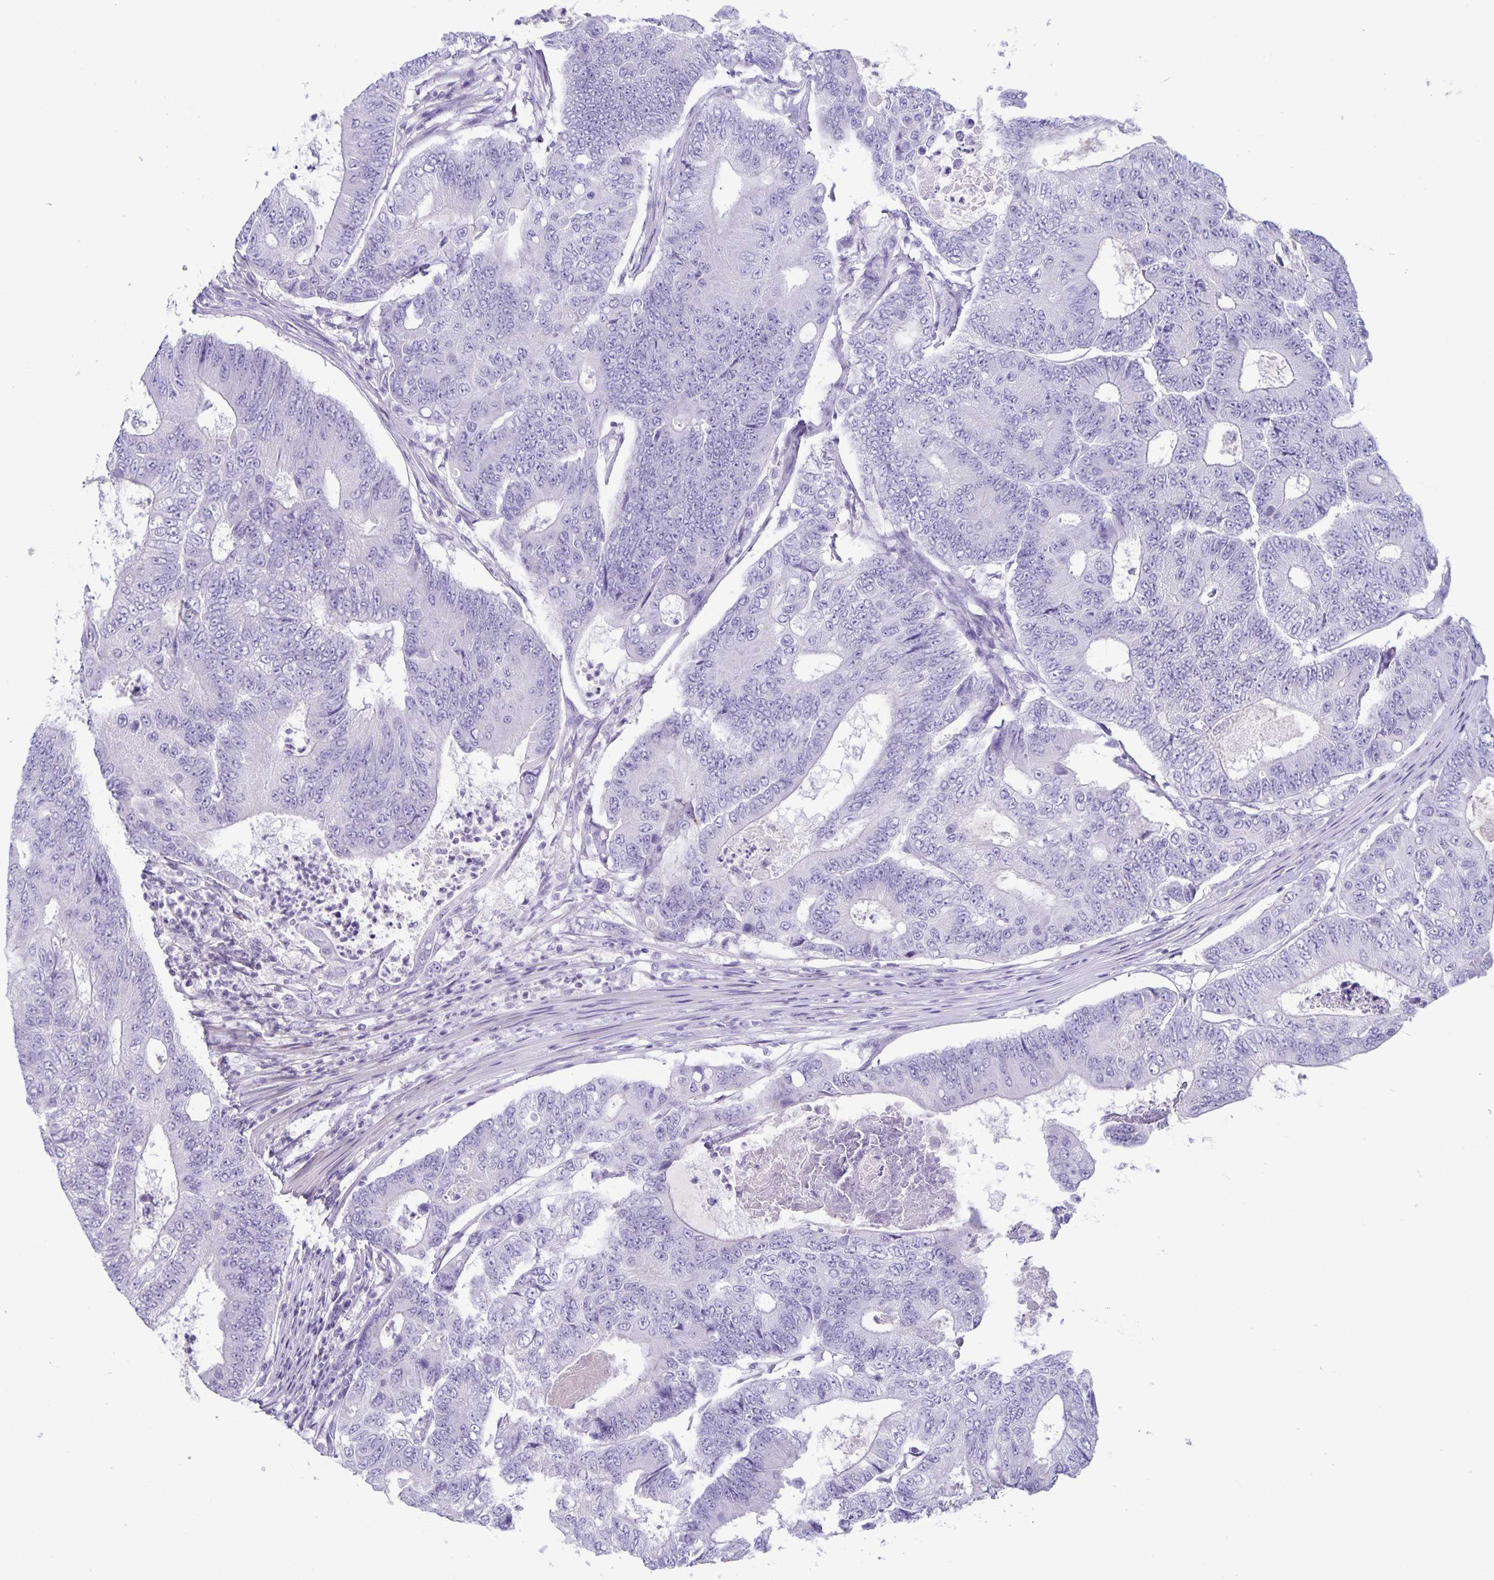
{"staining": {"intensity": "negative", "quantity": "none", "location": "none"}, "tissue": "colorectal cancer", "cell_type": "Tumor cells", "image_type": "cancer", "snomed": [{"axis": "morphology", "description": "Adenocarcinoma, NOS"}, {"axis": "topography", "description": "Colon"}], "caption": "A micrograph of colorectal adenocarcinoma stained for a protein shows no brown staining in tumor cells.", "gene": "IBTK", "patient": {"sex": "female", "age": 48}}